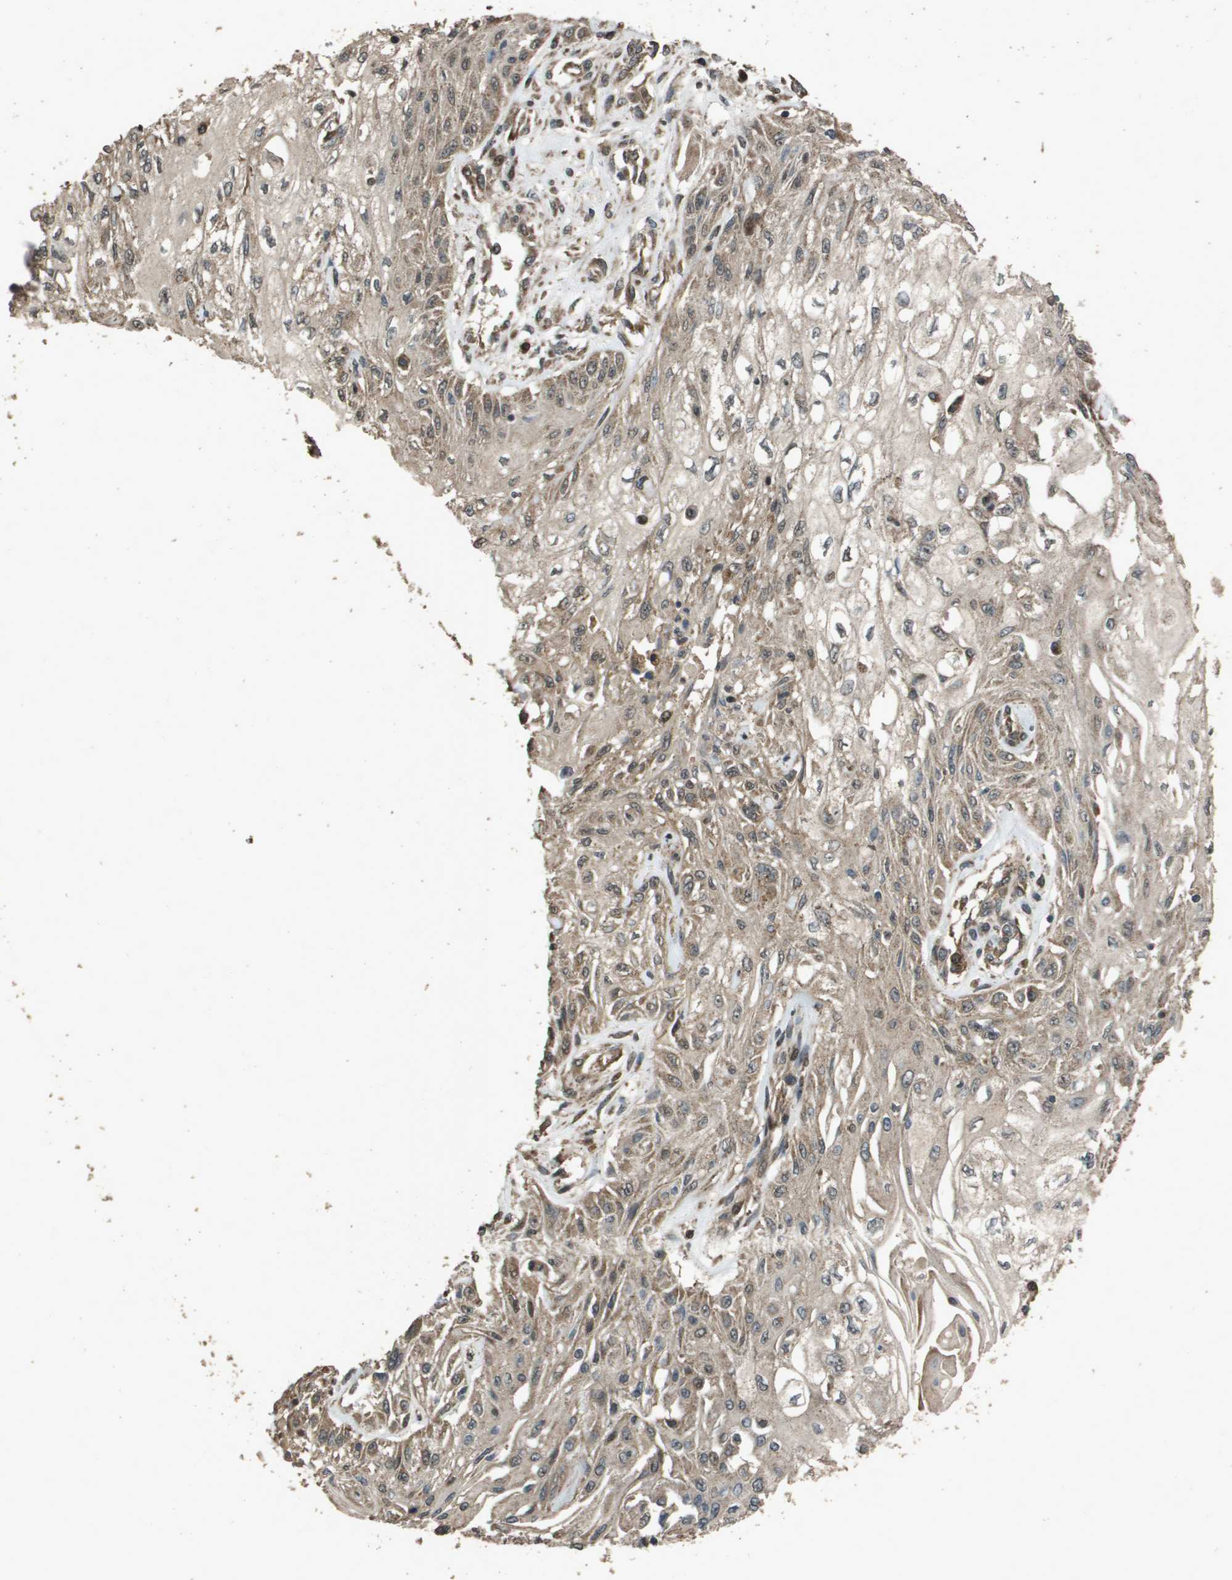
{"staining": {"intensity": "weak", "quantity": ">75%", "location": "cytoplasmic/membranous"}, "tissue": "skin cancer", "cell_type": "Tumor cells", "image_type": "cancer", "snomed": [{"axis": "morphology", "description": "Squamous cell carcinoma, NOS"}, {"axis": "topography", "description": "Skin"}], "caption": "Immunohistochemistry image of neoplastic tissue: skin cancer stained using immunohistochemistry reveals low levels of weak protein expression localized specifically in the cytoplasmic/membranous of tumor cells, appearing as a cytoplasmic/membranous brown color.", "gene": "FIG4", "patient": {"sex": "male", "age": 75}}